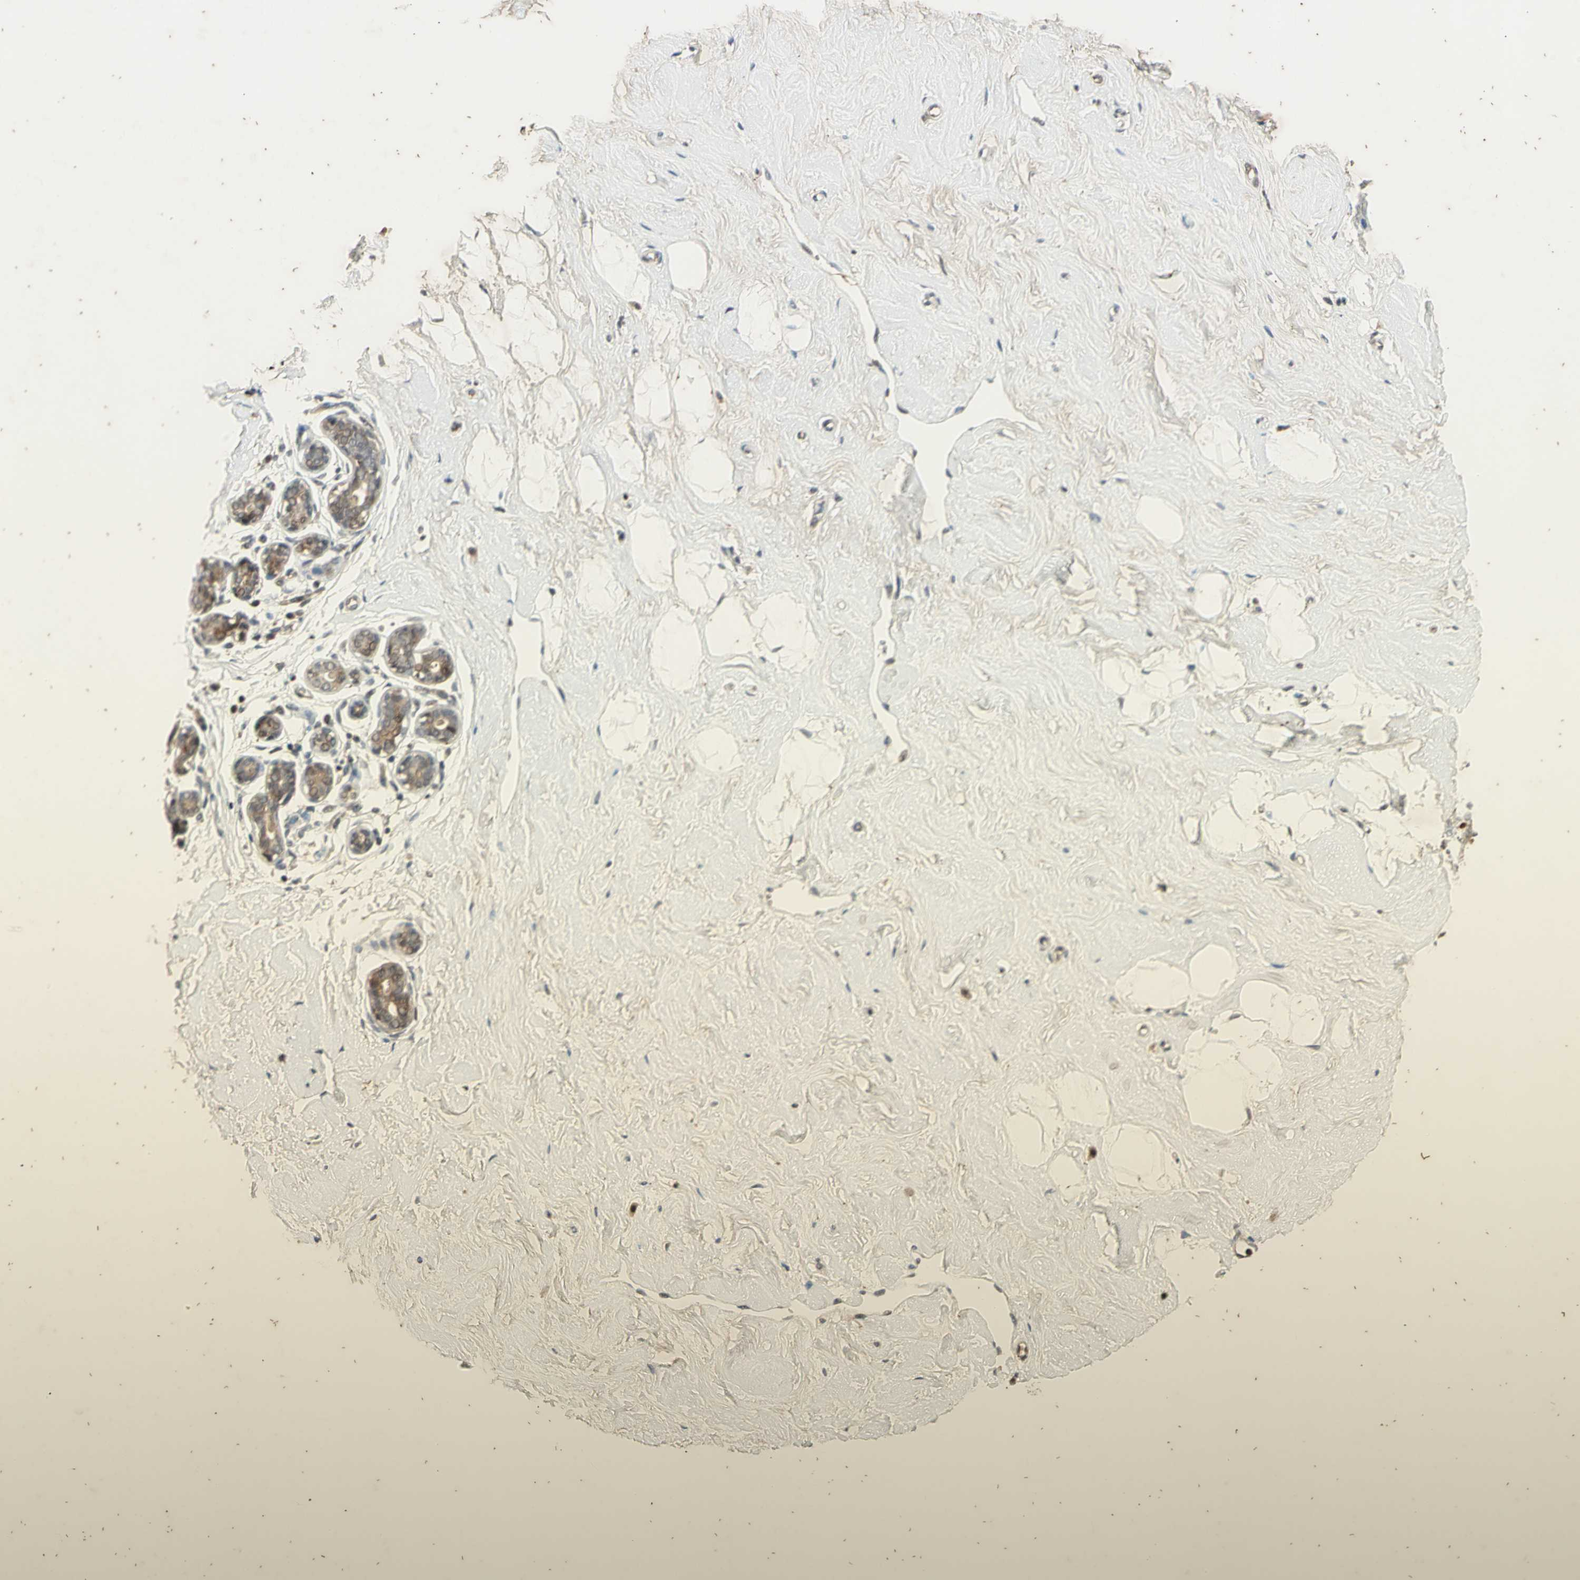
{"staining": {"intensity": "weak", "quantity": ">75%", "location": "cytoplasmic/membranous"}, "tissue": "breast", "cell_type": "Adipocytes", "image_type": "normal", "snomed": [{"axis": "morphology", "description": "Normal tissue, NOS"}, {"axis": "topography", "description": "Breast"}], "caption": "A brown stain labels weak cytoplasmic/membranous positivity of a protein in adipocytes of benign breast.", "gene": "EFNB2", "patient": {"sex": "female", "age": 23}}